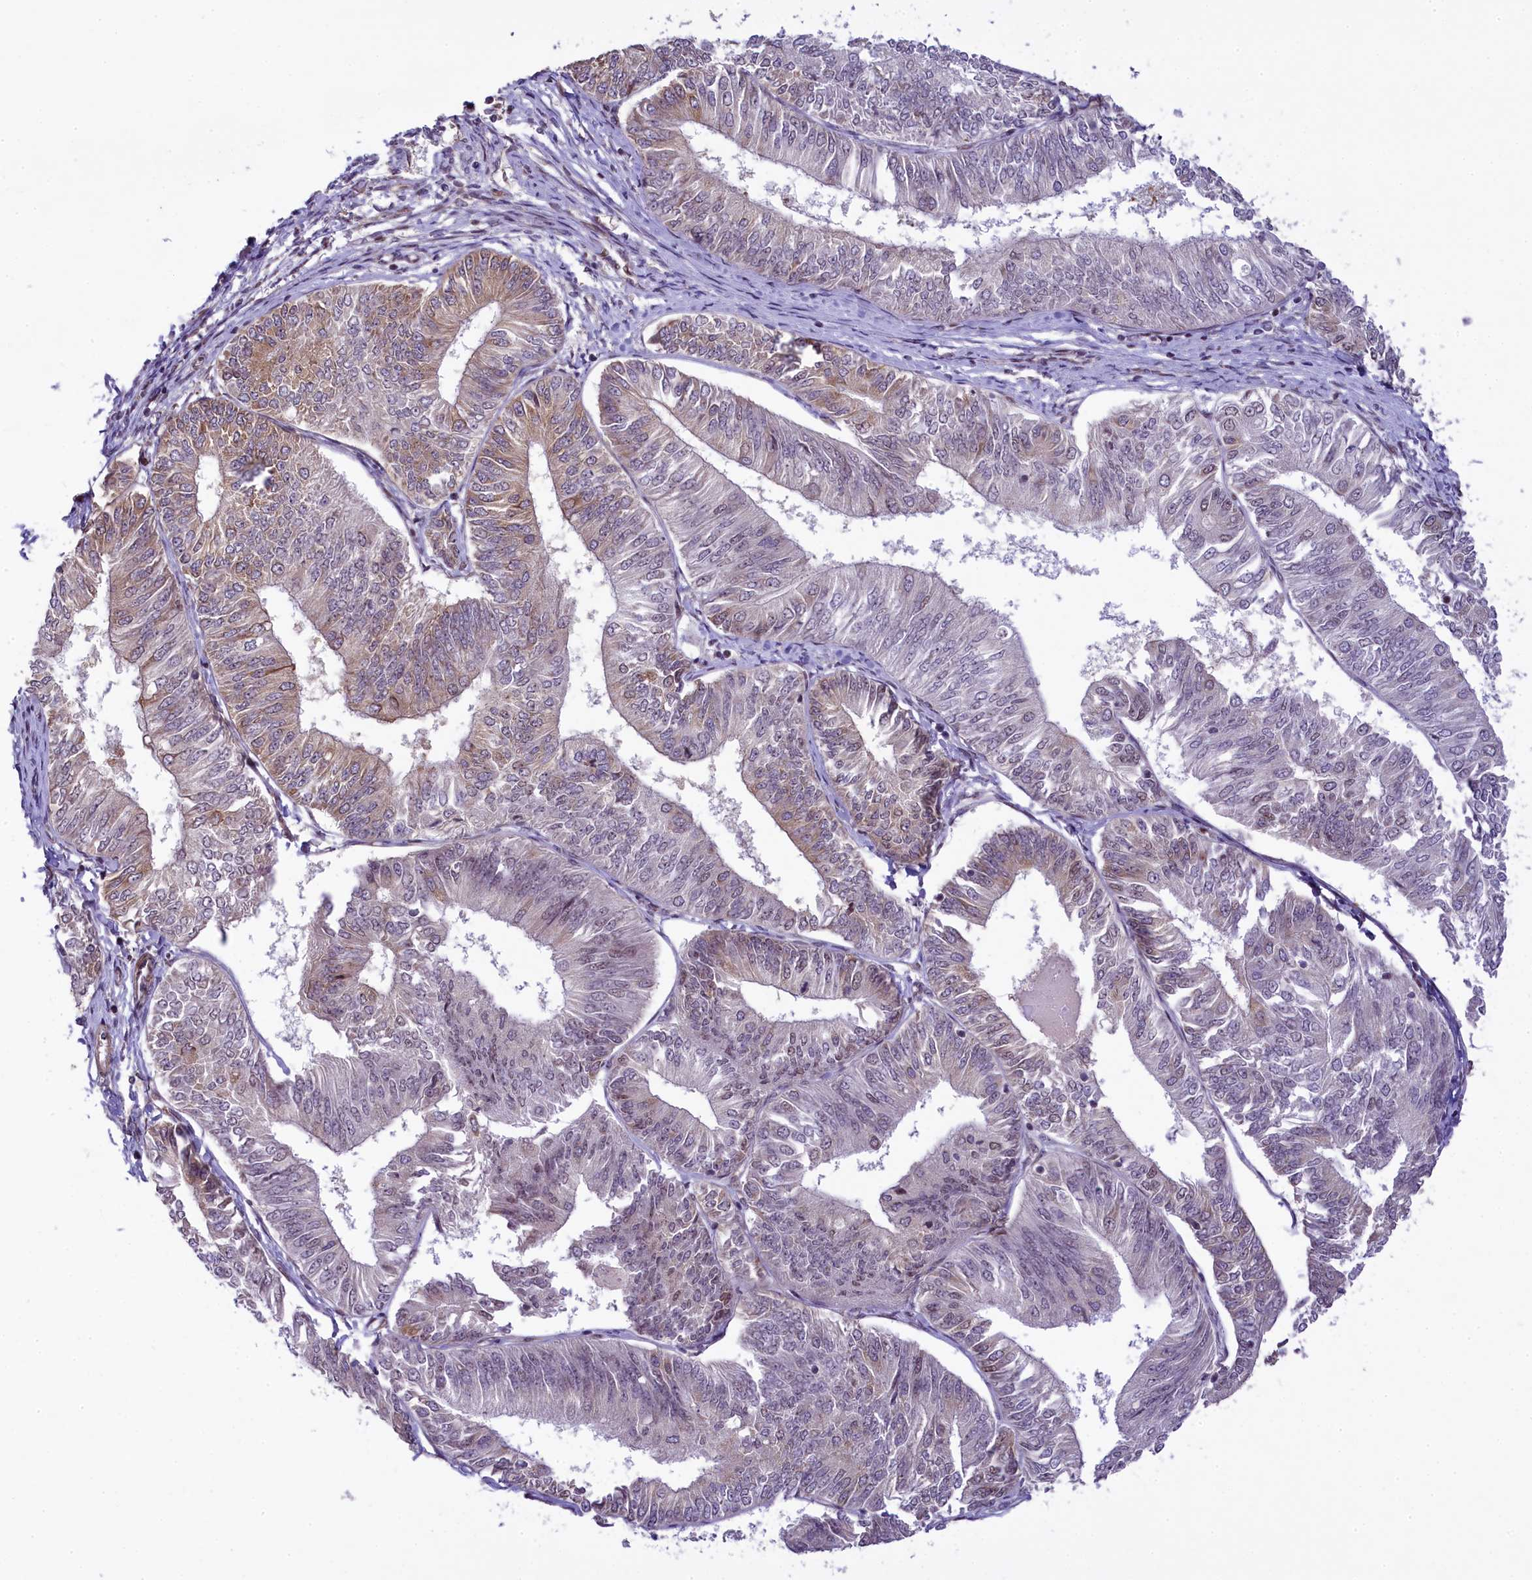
{"staining": {"intensity": "weak", "quantity": "<25%", "location": "cytoplasmic/membranous"}, "tissue": "endometrial cancer", "cell_type": "Tumor cells", "image_type": "cancer", "snomed": [{"axis": "morphology", "description": "Adenocarcinoma, NOS"}, {"axis": "topography", "description": "Endometrium"}], "caption": "Micrograph shows no protein positivity in tumor cells of adenocarcinoma (endometrial) tissue.", "gene": "RBBP8", "patient": {"sex": "female", "age": 58}}